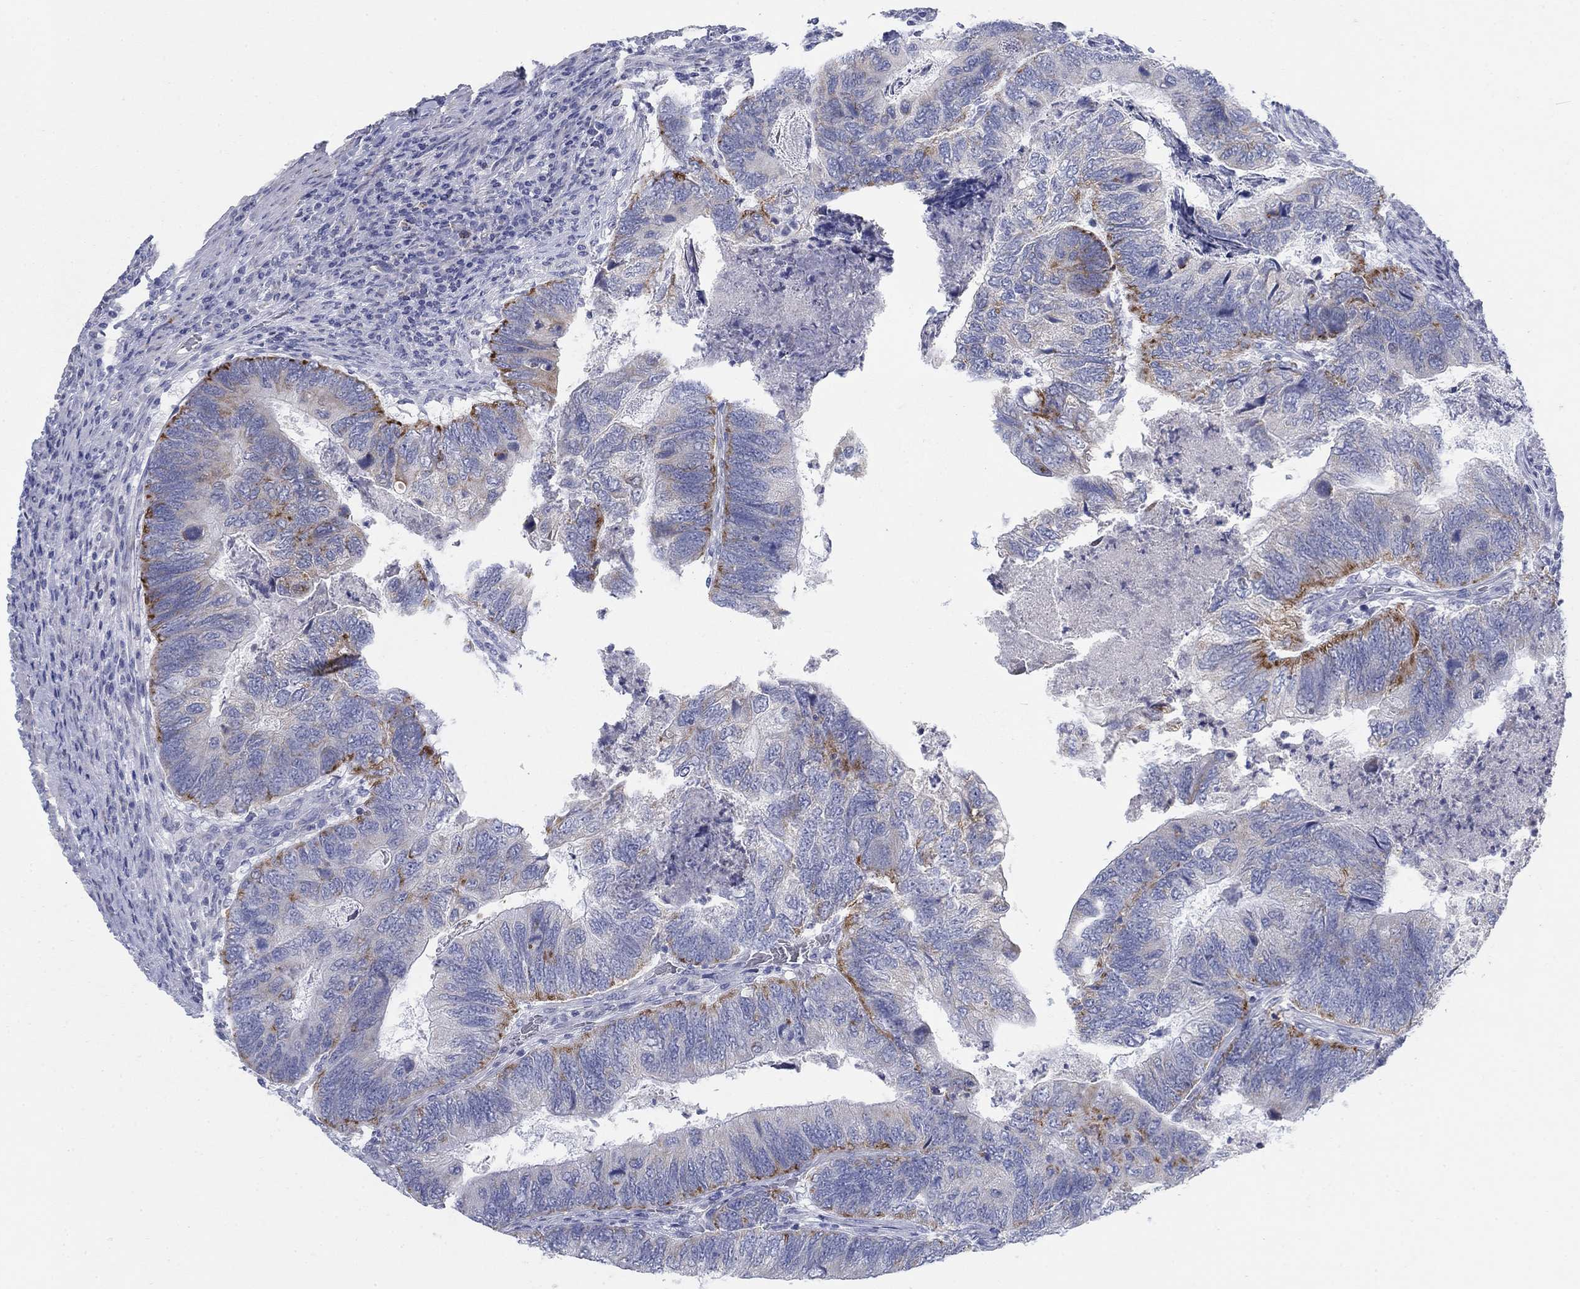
{"staining": {"intensity": "strong", "quantity": "<25%", "location": "cytoplasmic/membranous"}, "tissue": "colorectal cancer", "cell_type": "Tumor cells", "image_type": "cancer", "snomed": [{"axis": "morphology", "description": "Adenocarcinoma, NOS"}, {"axis": "topography", "description": "Colon"}], "caption": "Brown immunohistochemical staining in human colorectal cancer reveals strong cytoplasmic/membranous staining in approximately <25% of tumor cells.", "gene": "SCCPDH", "patient": {"sex": "female", "age": 67}}